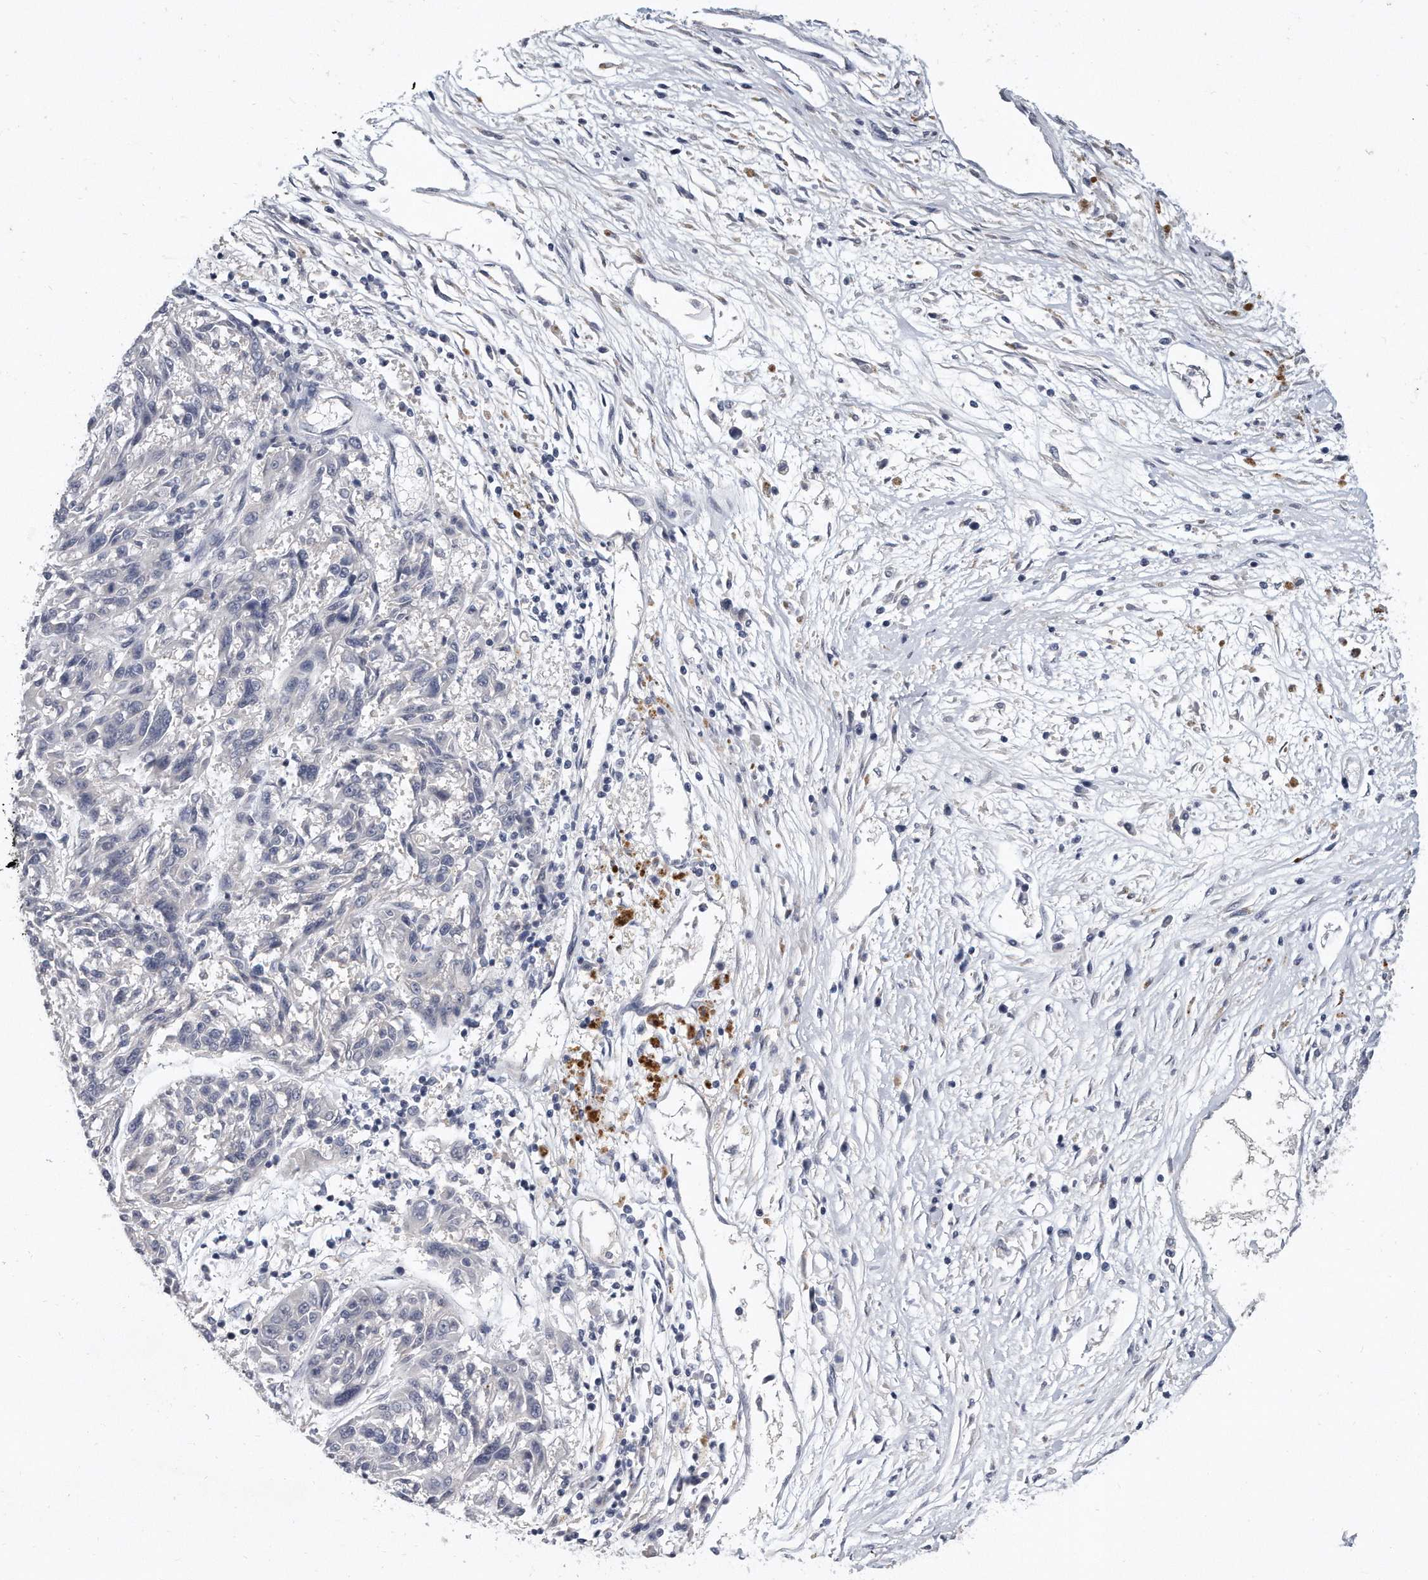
{"staining": {"intensity": "negative", "quantity": "none", "location": "none"}, "tissue": "melanoma", "cell_type": "Tumor cells", "image_type": "cancer", "snomed": [{"axis": "morphology", "description": "Malignant melanoma, NOS"}, {"axis": "topography", "description": "Skin"}], "caption": "Image shows no significant protein expression in tumor cells of malignant melanoma. The staining is performed using DAB brown chromogen with nuclei counter-stained in using hematoxylin.", "gene": "KLHL7", "patient": {"sex": "male", "age": 53}}